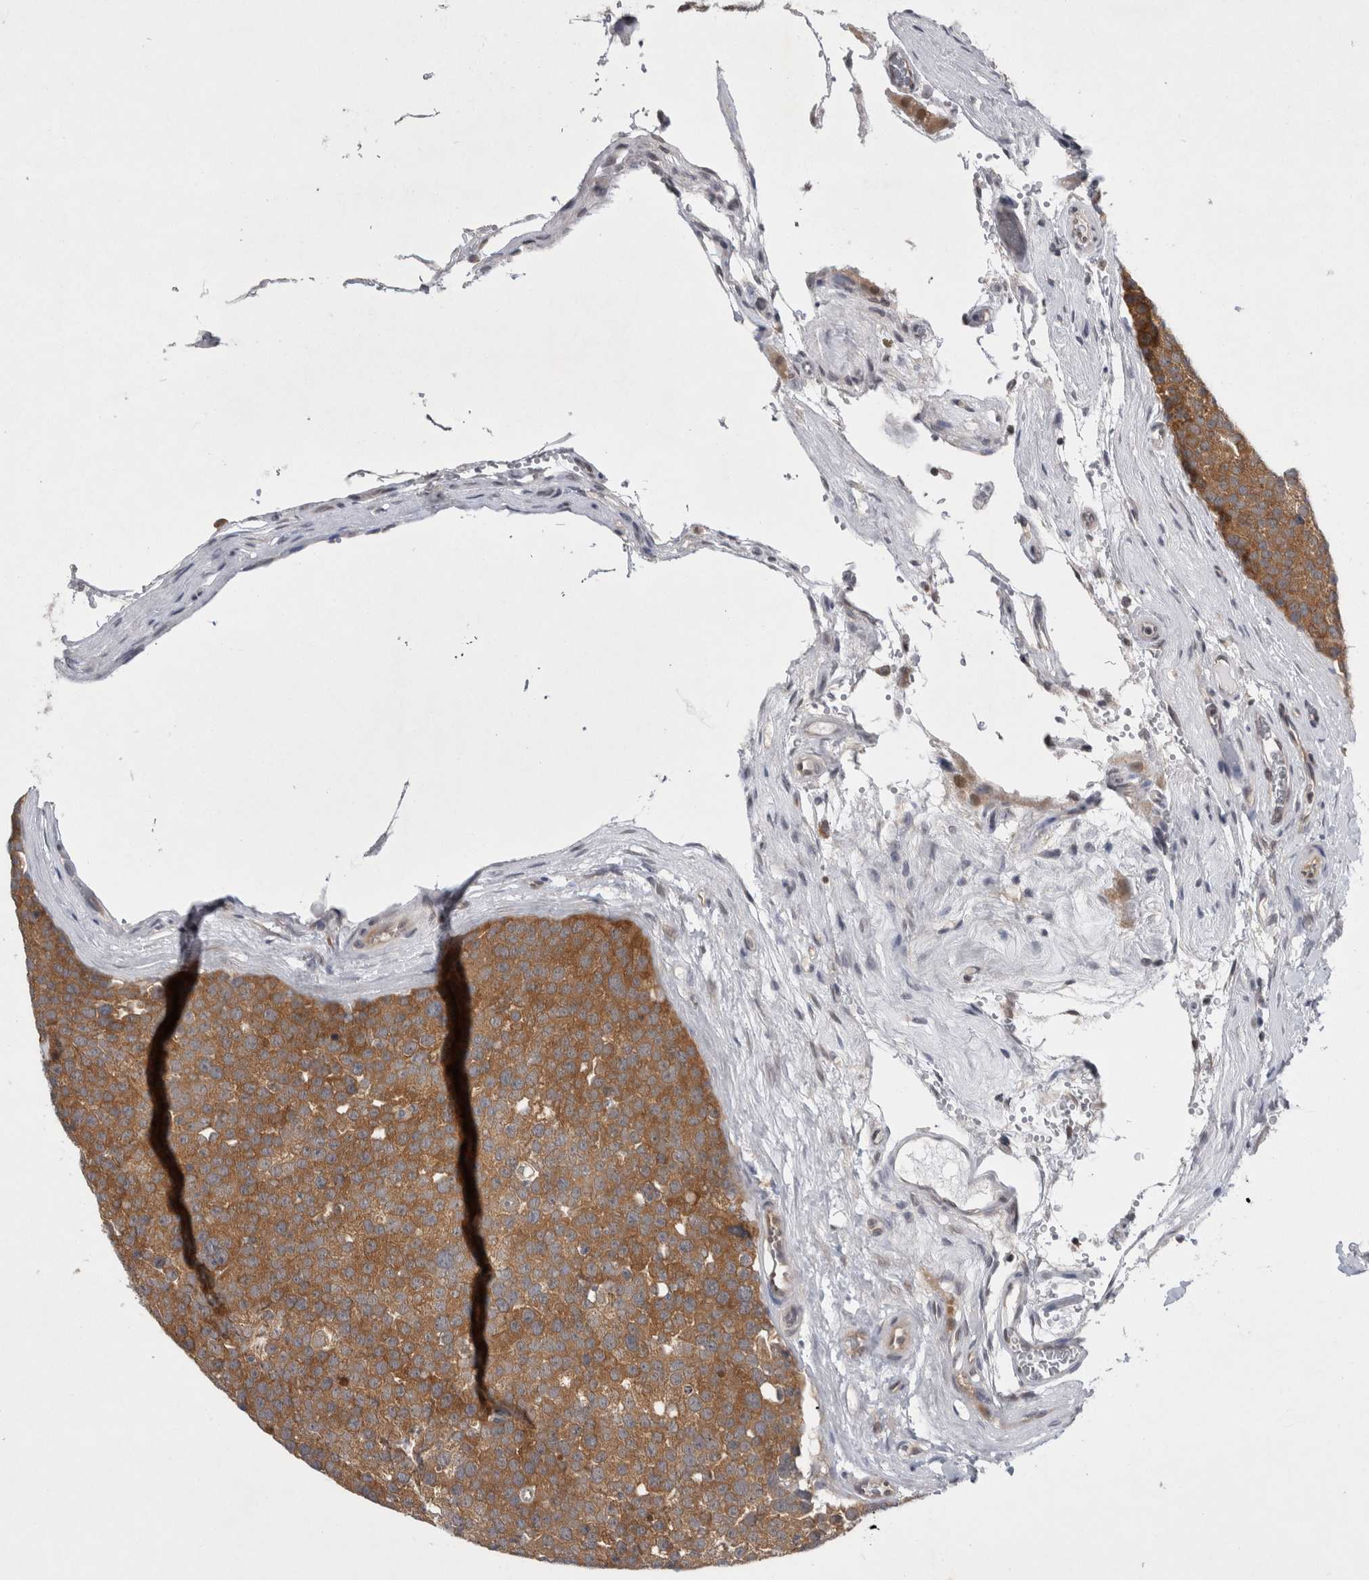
{"staining": {"intensity": "moderate", "quantity": ">75%", "location": "cytoplasmic/membranous"}, "tissue": "testis cancer", "cell_type": "Tumor cells", "image_type": "cancer", "snomed": [{"axis": "morphology", "description": "Seminoma, NOS"}, {"axis": "topography", "description": "Testis"}], "caption": "A medium amount of moderate cytoplasmic/membranous expression is identified in about >75% of tumor cells in testis seminoma tissue. The protein of interest is stained brown, and the nuclei are stained in blue (DAB (3,3'-diaminobenzidine) IHC with brightfield microscopy, high magnification).", "gene": "PSMB2", "patient": {"sex": "male", "age": 71}}